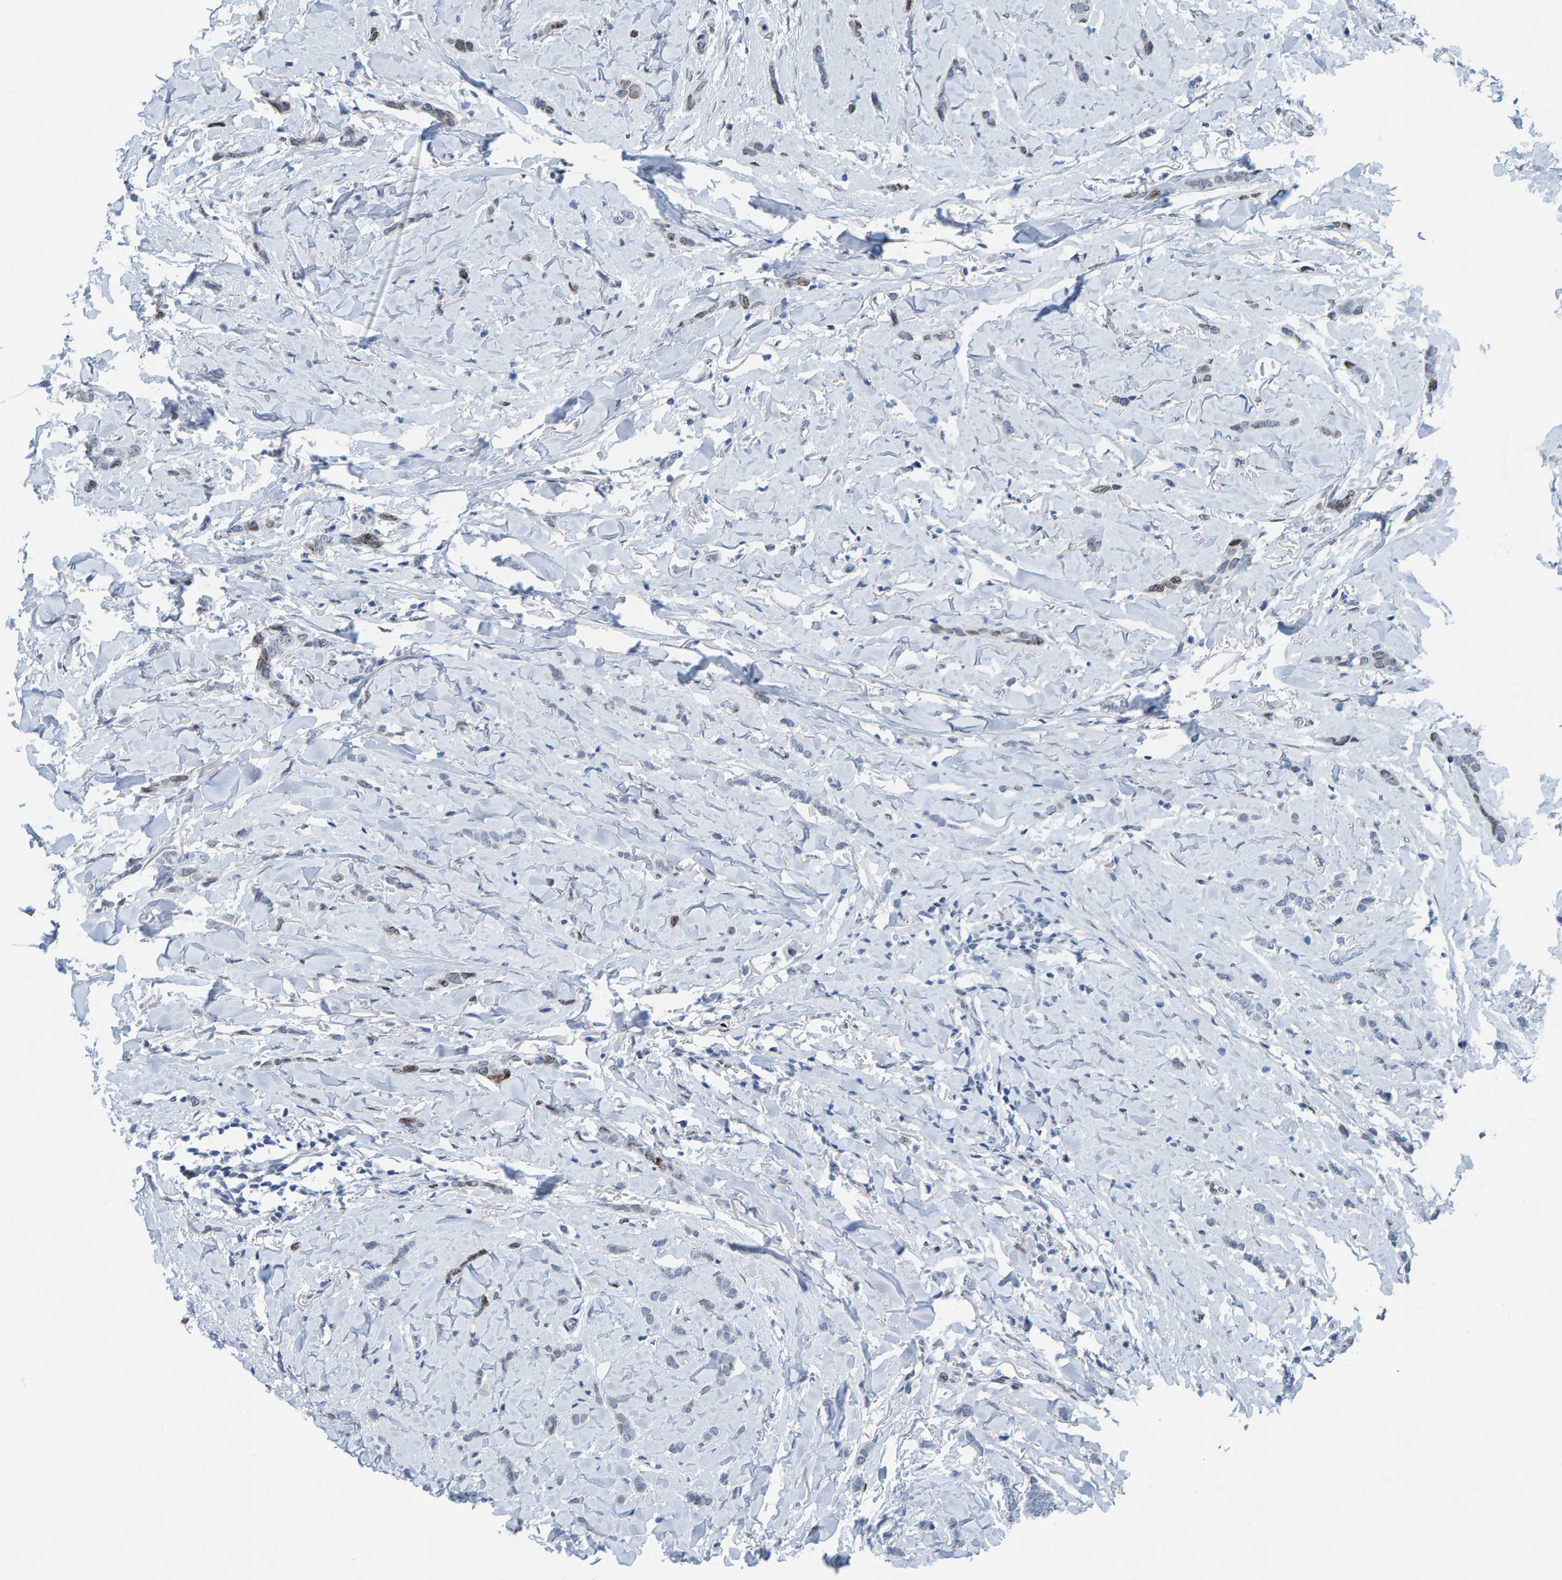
{"staining": {"intensity": "weak", "quantity": "<25%", "location": "cytoplasmic/membranous,nuclear"}, "tissue": "breast cancer", "cell_type": "Tumor cells", "image_type": "cancer", "snomed": [{"axis": "morphology", "description": "Lobular carcinoma"}, {"axis": "topography", "description": "Skin"}, {"axis": "topography", "description": "Breast"}], "caption": "There is no significant expression in tumor cells of breast lobular carcinoma.", "gene": "LMNB2", "patient": {"sex": "female", "age": 46}}